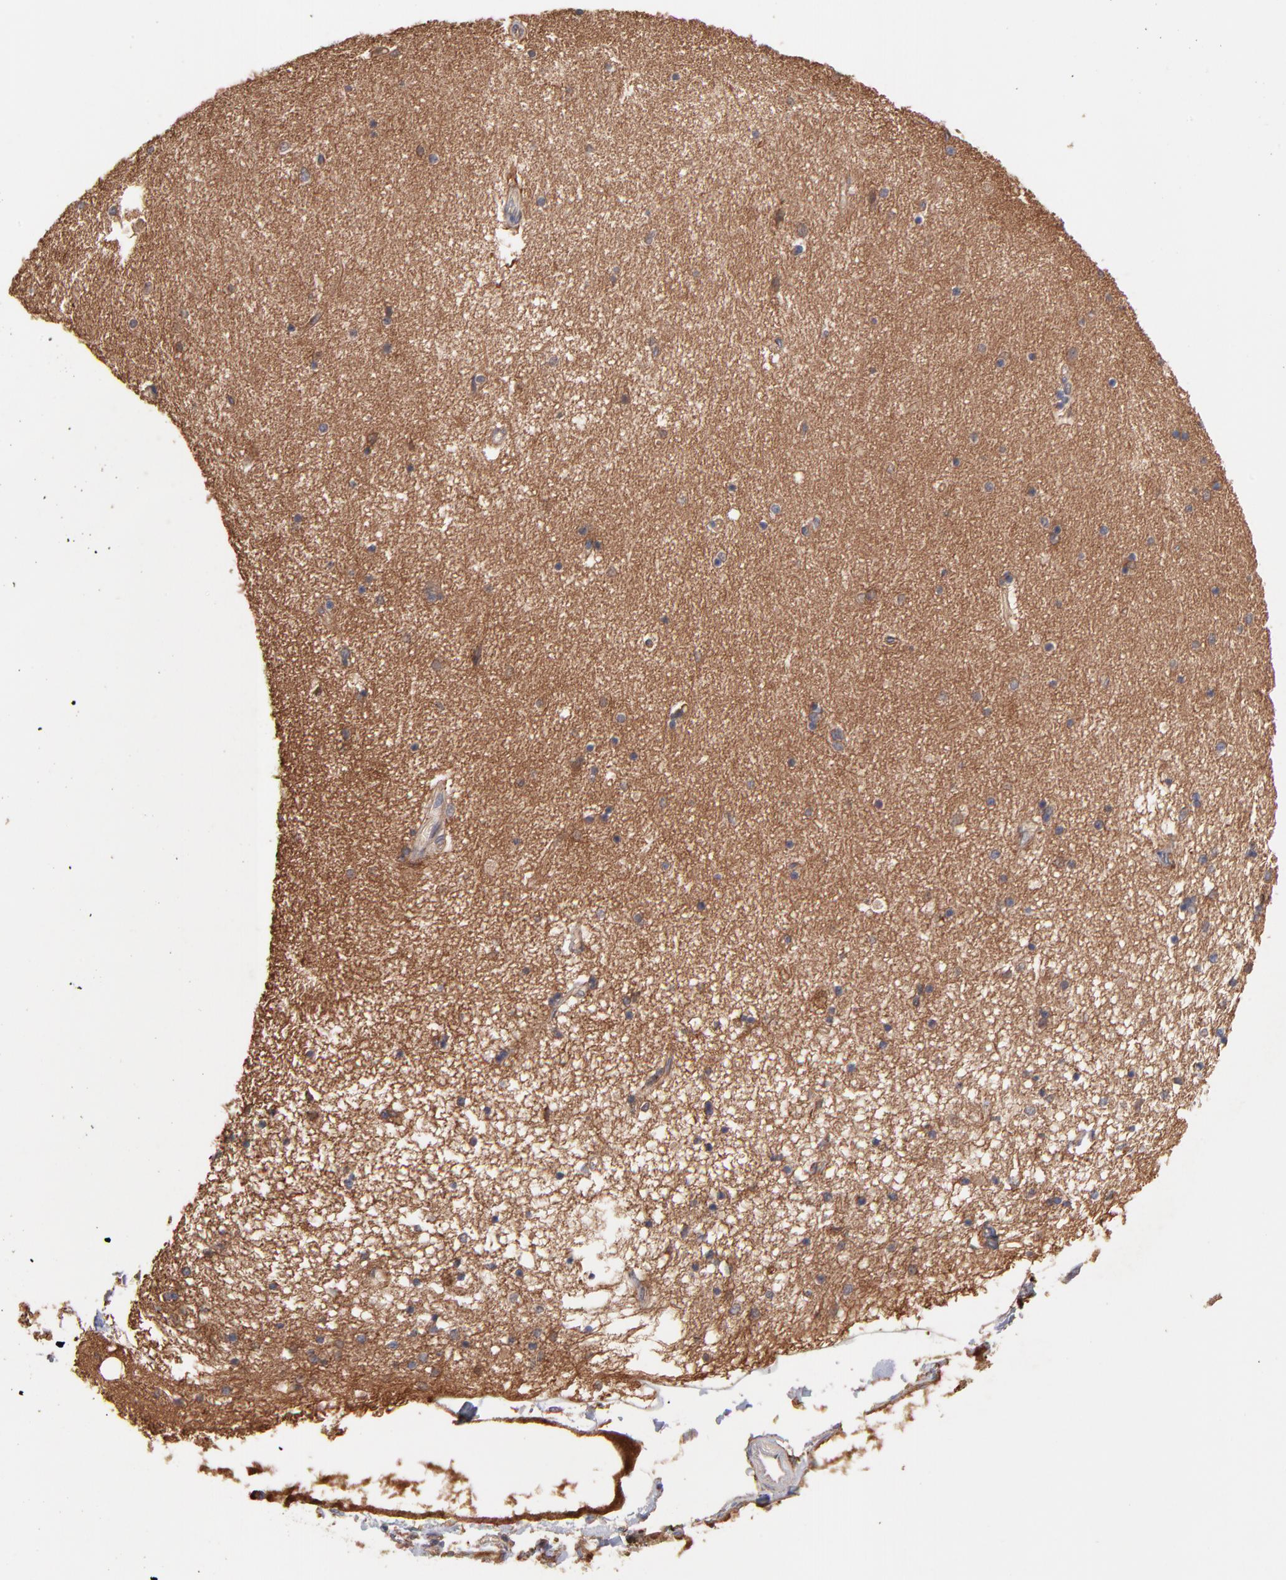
{"staining": {"intensity": "moderate", "quantity": "25%-75%", "location": "cytoplasmic/membranous,nuclear"}, "tissue": "hippocampus", "cell_type": "Glial cells", "image_type": "normal", "snomed": [{"axis": "morphology", "description": "Normal tissue, NOS"}, {"axis": "topography", "description": "Hippocampus"}], "caption": "Hippocampus was stained to show a protein in brown. There is medium levels of moderate cytoplasmic/membranous,nuclear staining in about 25%-75% of glial cells. (IHC, brightfield microscopy, high magnification).", "gene": "STAP2", "patient": {"sex": "female", "age": 54}}